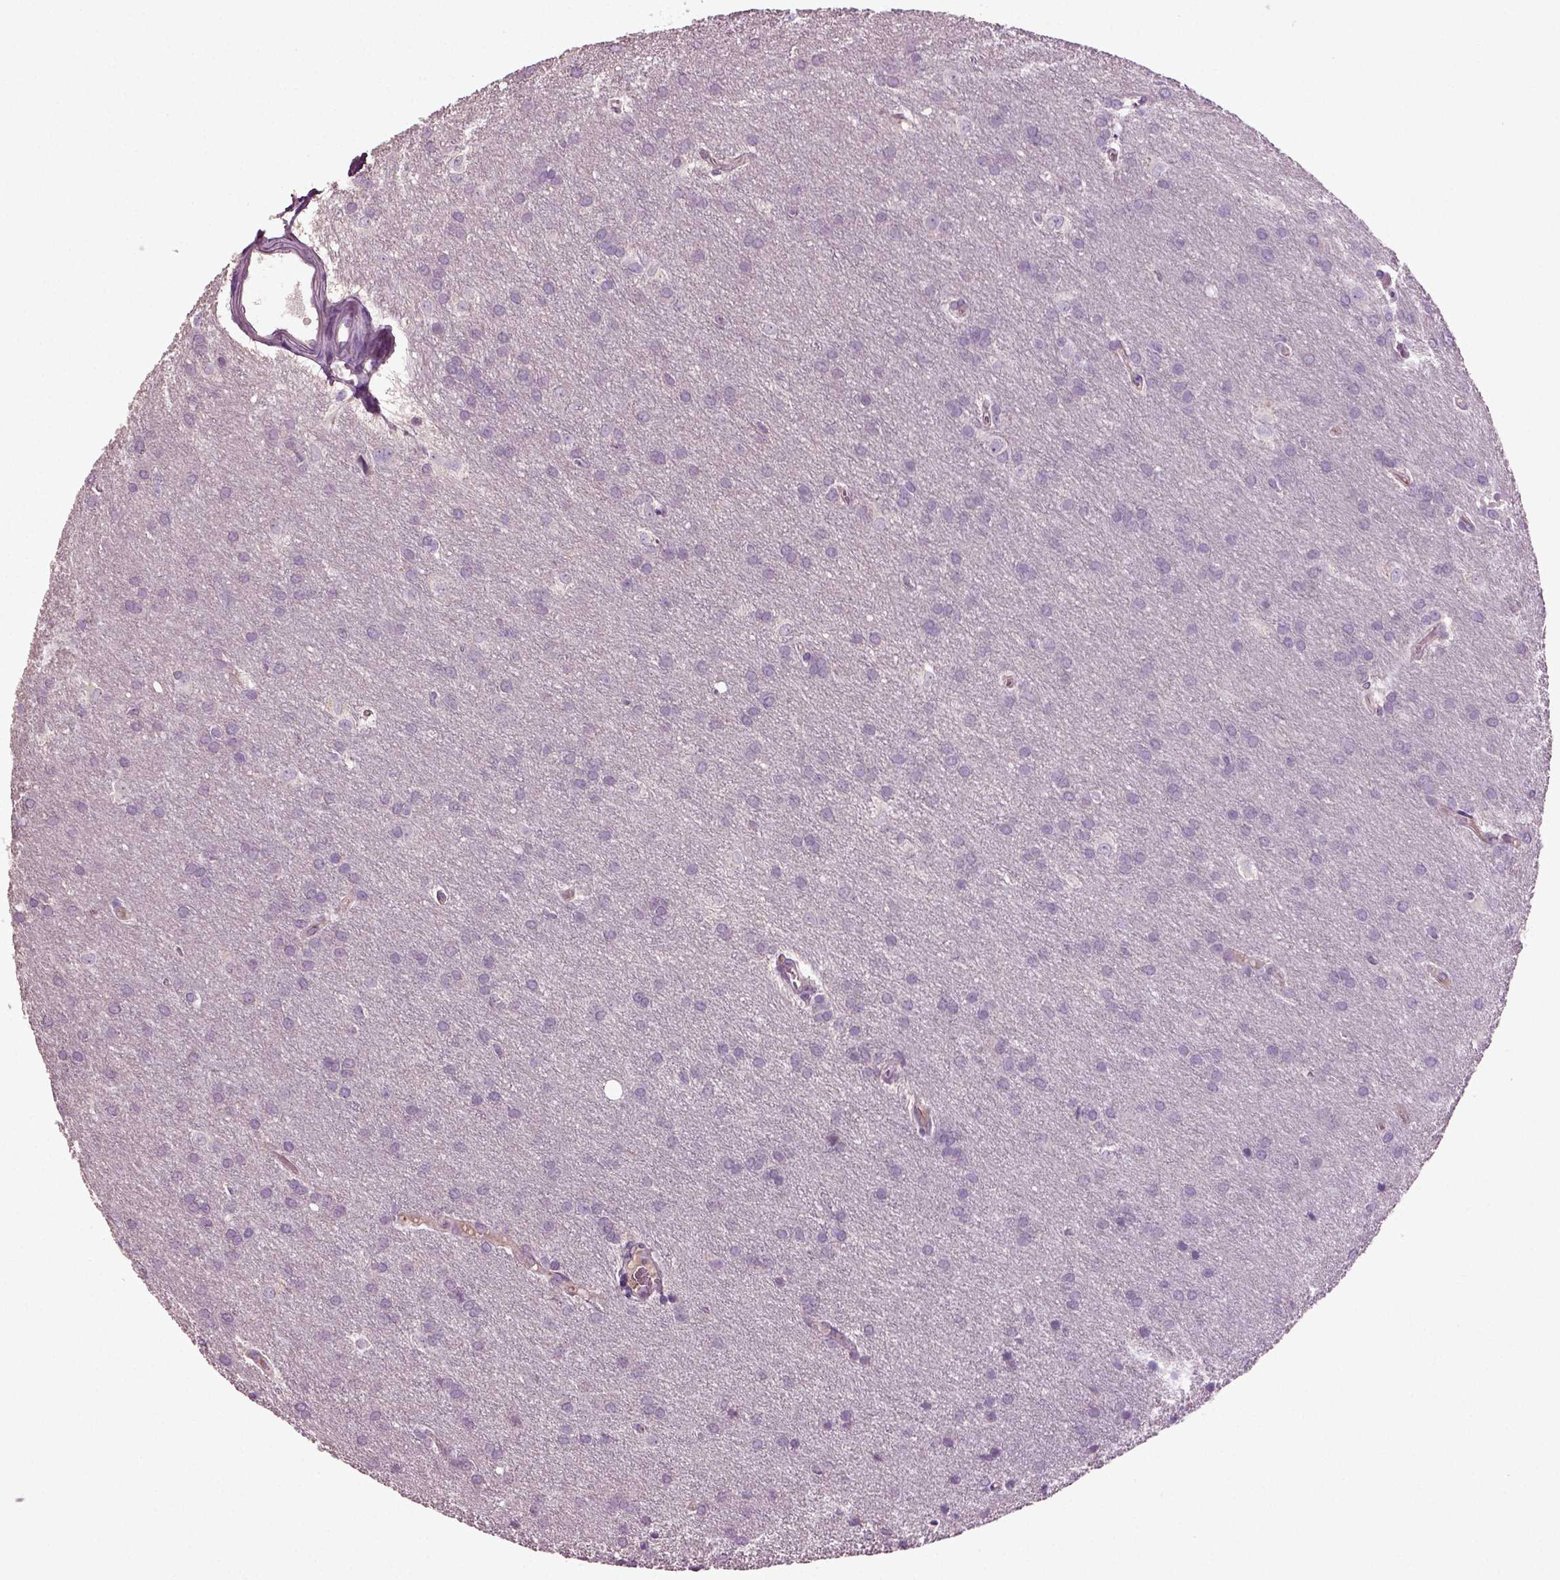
{"staining": {"intensity": "negative", "quantity": "none", "location": "none"}, "tissue": "glioma", "cell_type": "Tumor cells", "image_type": "cancer", "snomed": [{"axis": "morphology", "description": "Glioma, malignant, Low grade"}, {"axis": "topography", "description": "Brain"}], "caption": "An IHC micrograph of malignant low-grade glioma is shown. There is no staining in tumor cells of malignant low-grade glioma.", "gene": "DEFB118", "patient": {"sex": "female", "age": 32}}